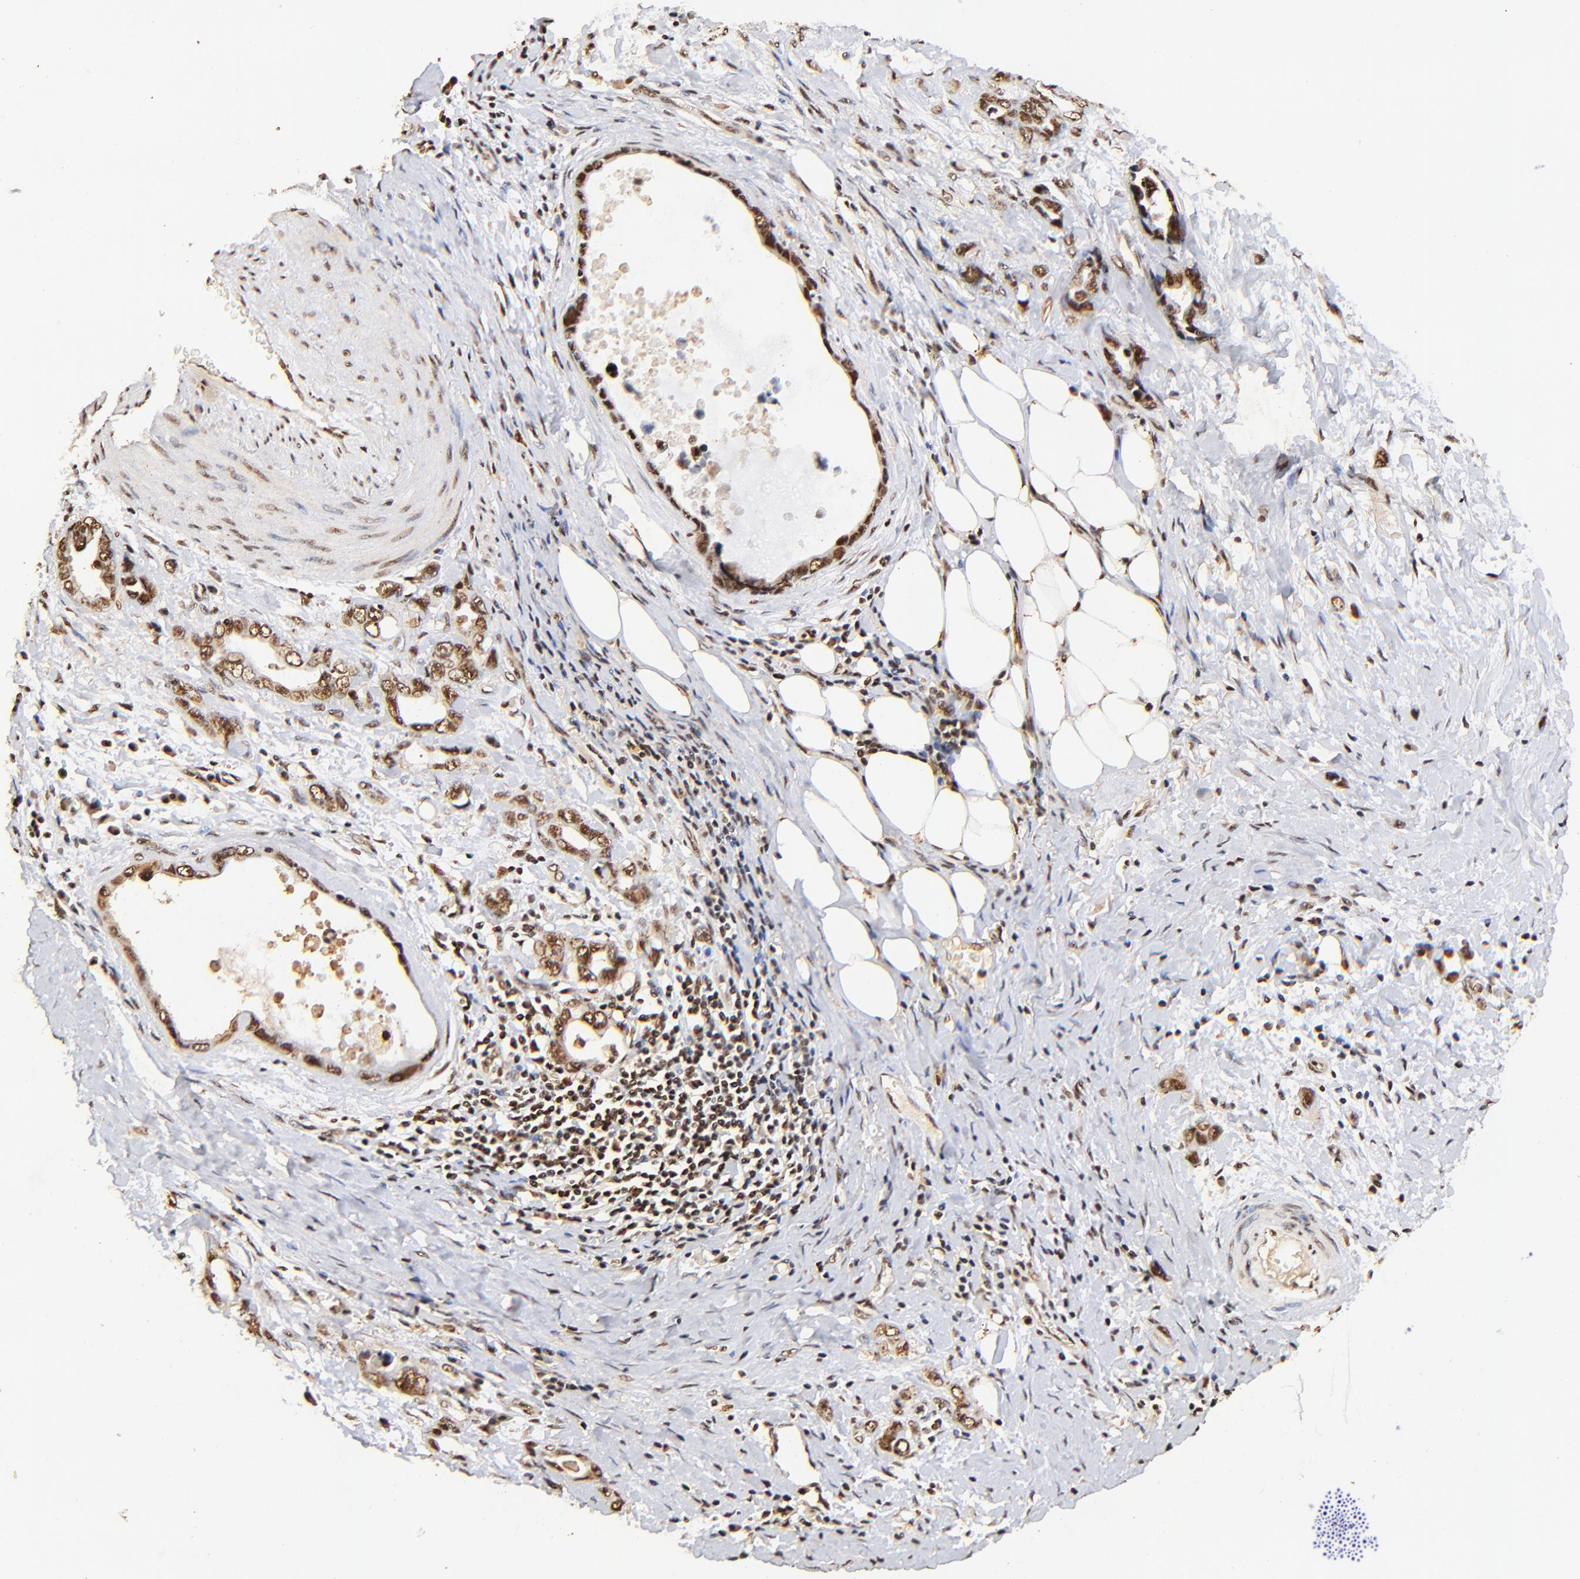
{"staining": {"intensity": "strong", "quantity": ">75%", "location": "cytoplasmic/membranous,nuclear"}, "tissue": "stomach cancer", "cell_type": "Tumor cells", "image_type": "cancer", "snomed": [{"axis": "morphology", "description": "Adenocarcinoma, NOS"}, {"axis": "topography", "description": "Stomach"}], "caption": "There is high levels of strong cytoplasmic/membranous and nuclear staining in tumor cells of stomach cancer (adenocarcinoma), as demonstrated by immunohistochemical staining (brown color).", "gene": "MED12", "patient": {"sex": "male", "age": 78}}